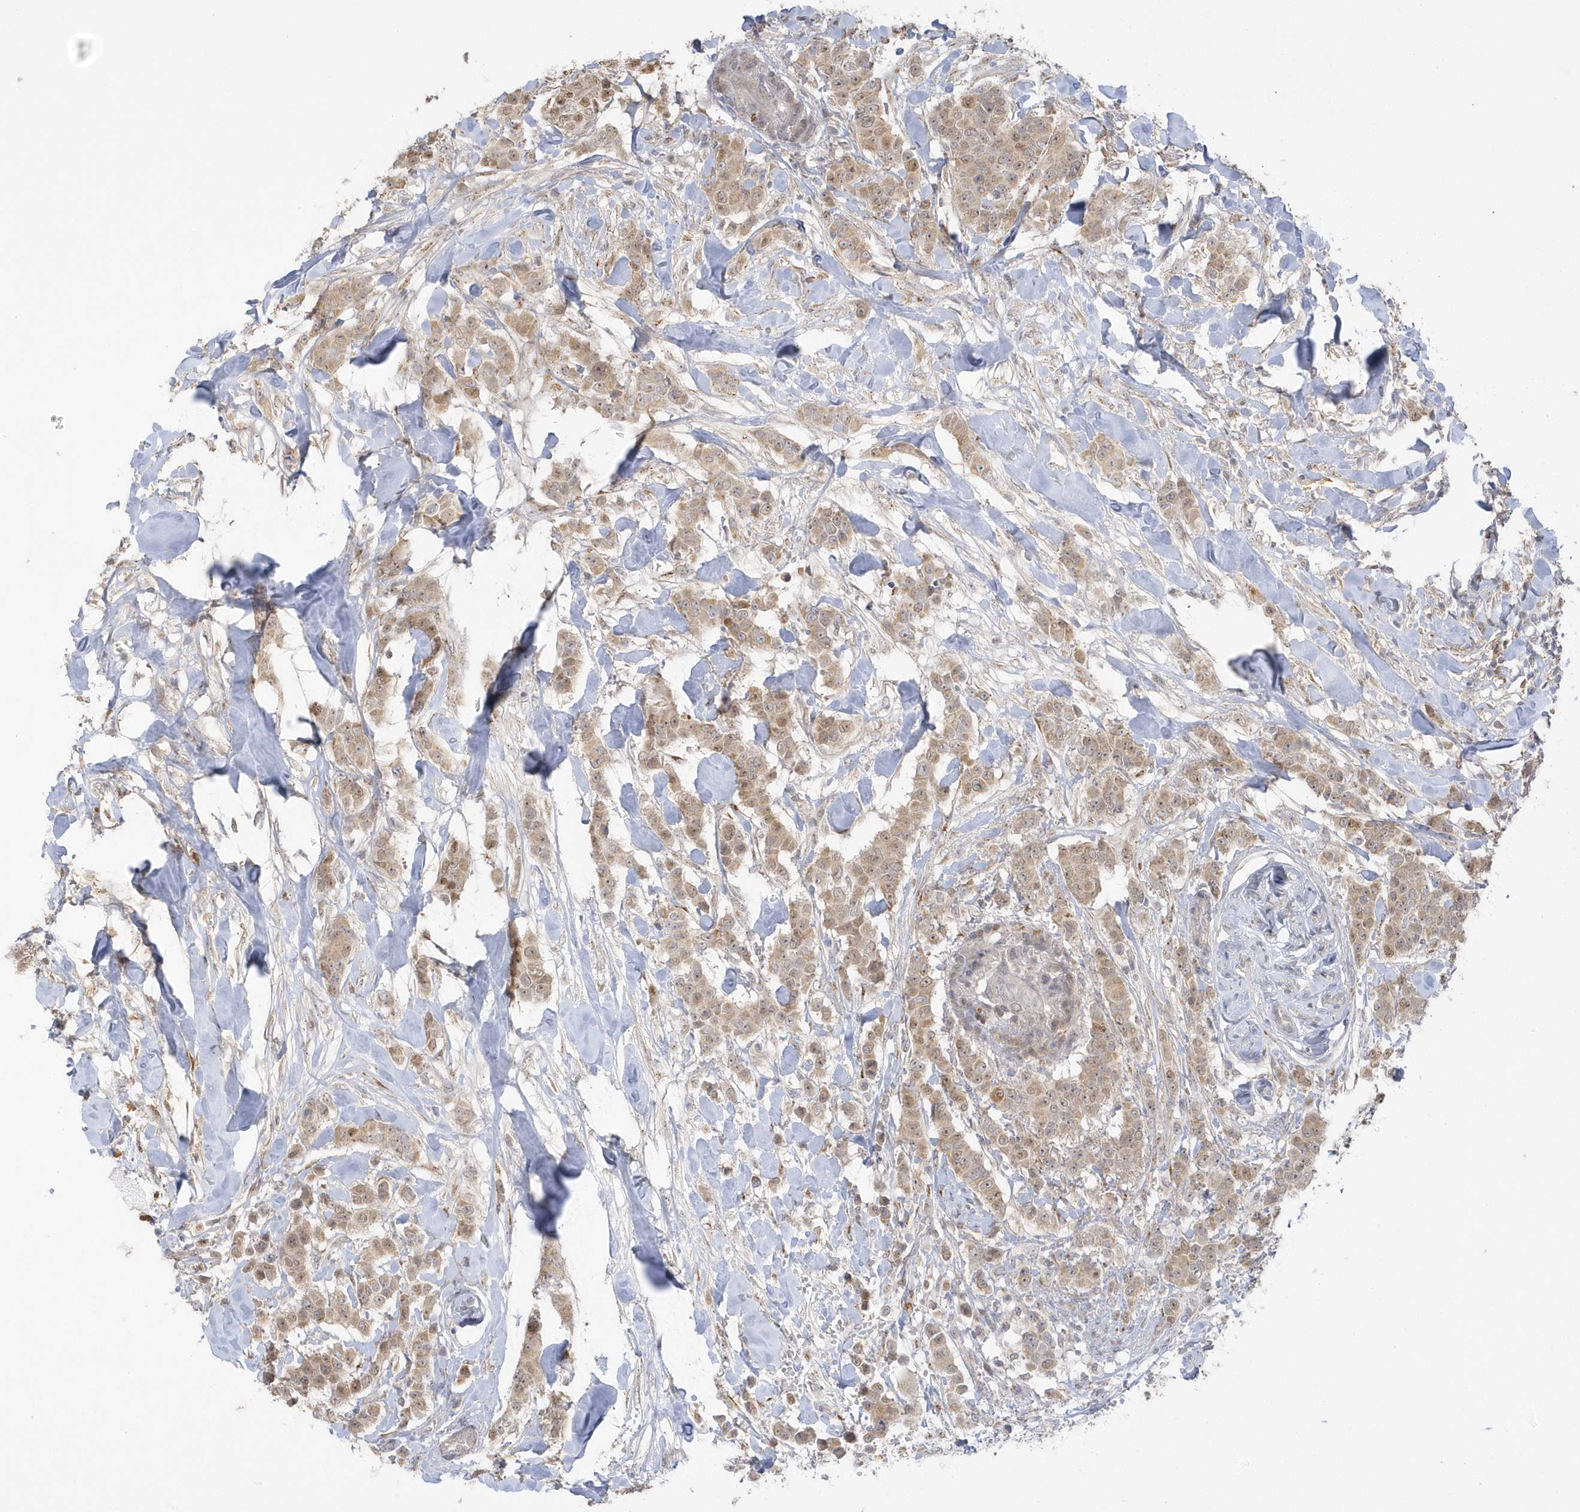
{"staining": {"intensity": "moderate", "quantity": ">75%", "location": "cytoplasmic/membranous,nuclear"}, "tissue": "breast cancer", "cell_type": "Tumor cells", "image_type": "cancer", "snomed": [{"axis": "morphology", "description": "Duct carcinoma"}, {"axis": "topography", "description": "Breast"}], "caption": "DAB immunohistochemical staining of human infiltrating ductal carcinoma (breast) displays moderate cytoplasmic/membranous and nuclear protein expression in about >75% of tumor cells. (Stains: DAB in brown, nuclei in blue, Microscopy: brightfield microscopy at high magnification).", "gene": "NAF1", "patient": {"sex": "female", "age": 40}}